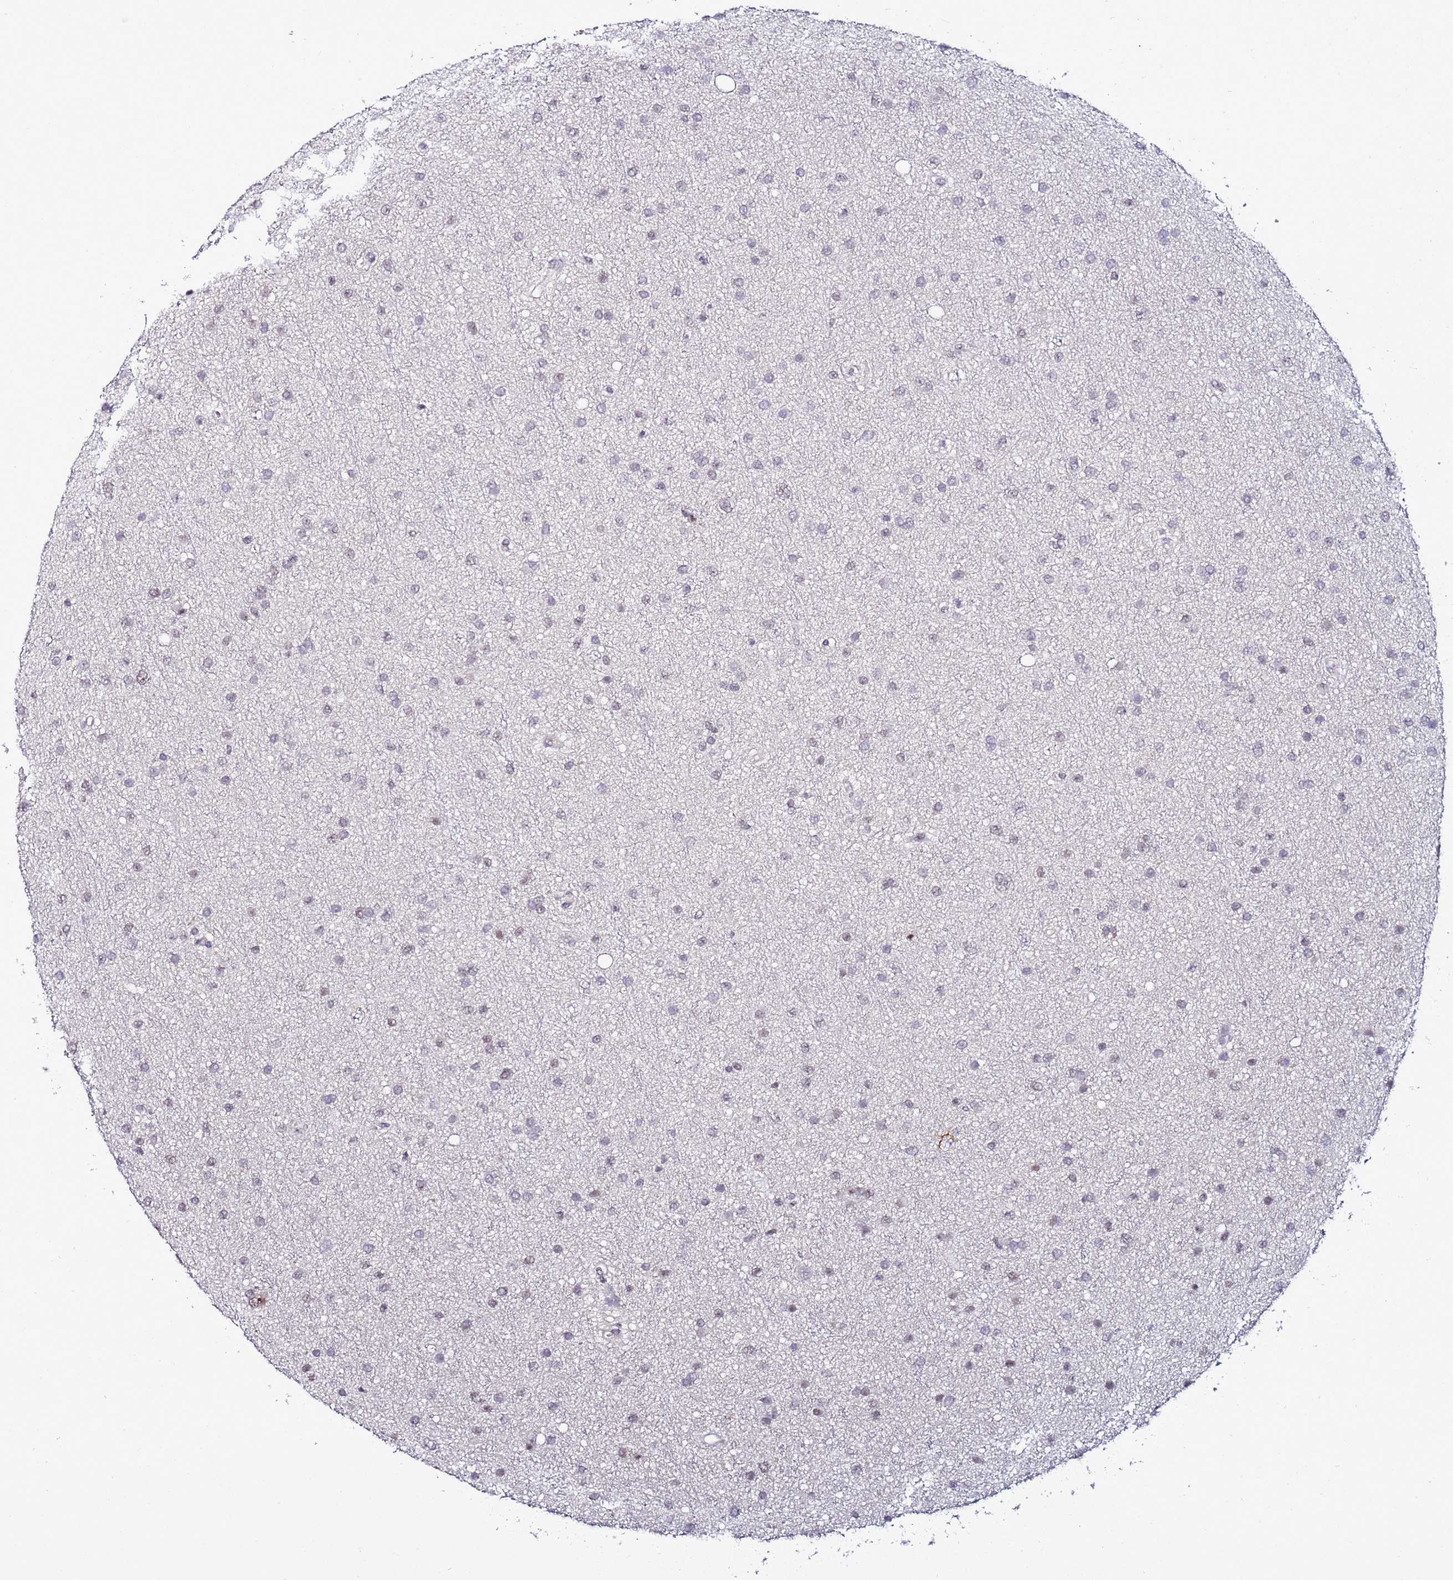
{"staining": {"intensity": "negative", "quantity": "none", "location": "none"}, "tissue": "glioma", "cell_type": "Tumor cells", "image_type": "cancer", "snomed": [{"axis": "morphology", "description": "Glioma, malignant, Low grade"}, {"axis": "topography", "description": "Cerebral cortex"}], "caption": "Tumor cells show no significant protein positivity in low-grade glioma (malignant). (DAB immunohistochemistry (IHC) with hematoxylin counter stain).", "gene": "PSMA7", "patient": {"sex": "female", "age": 39}}